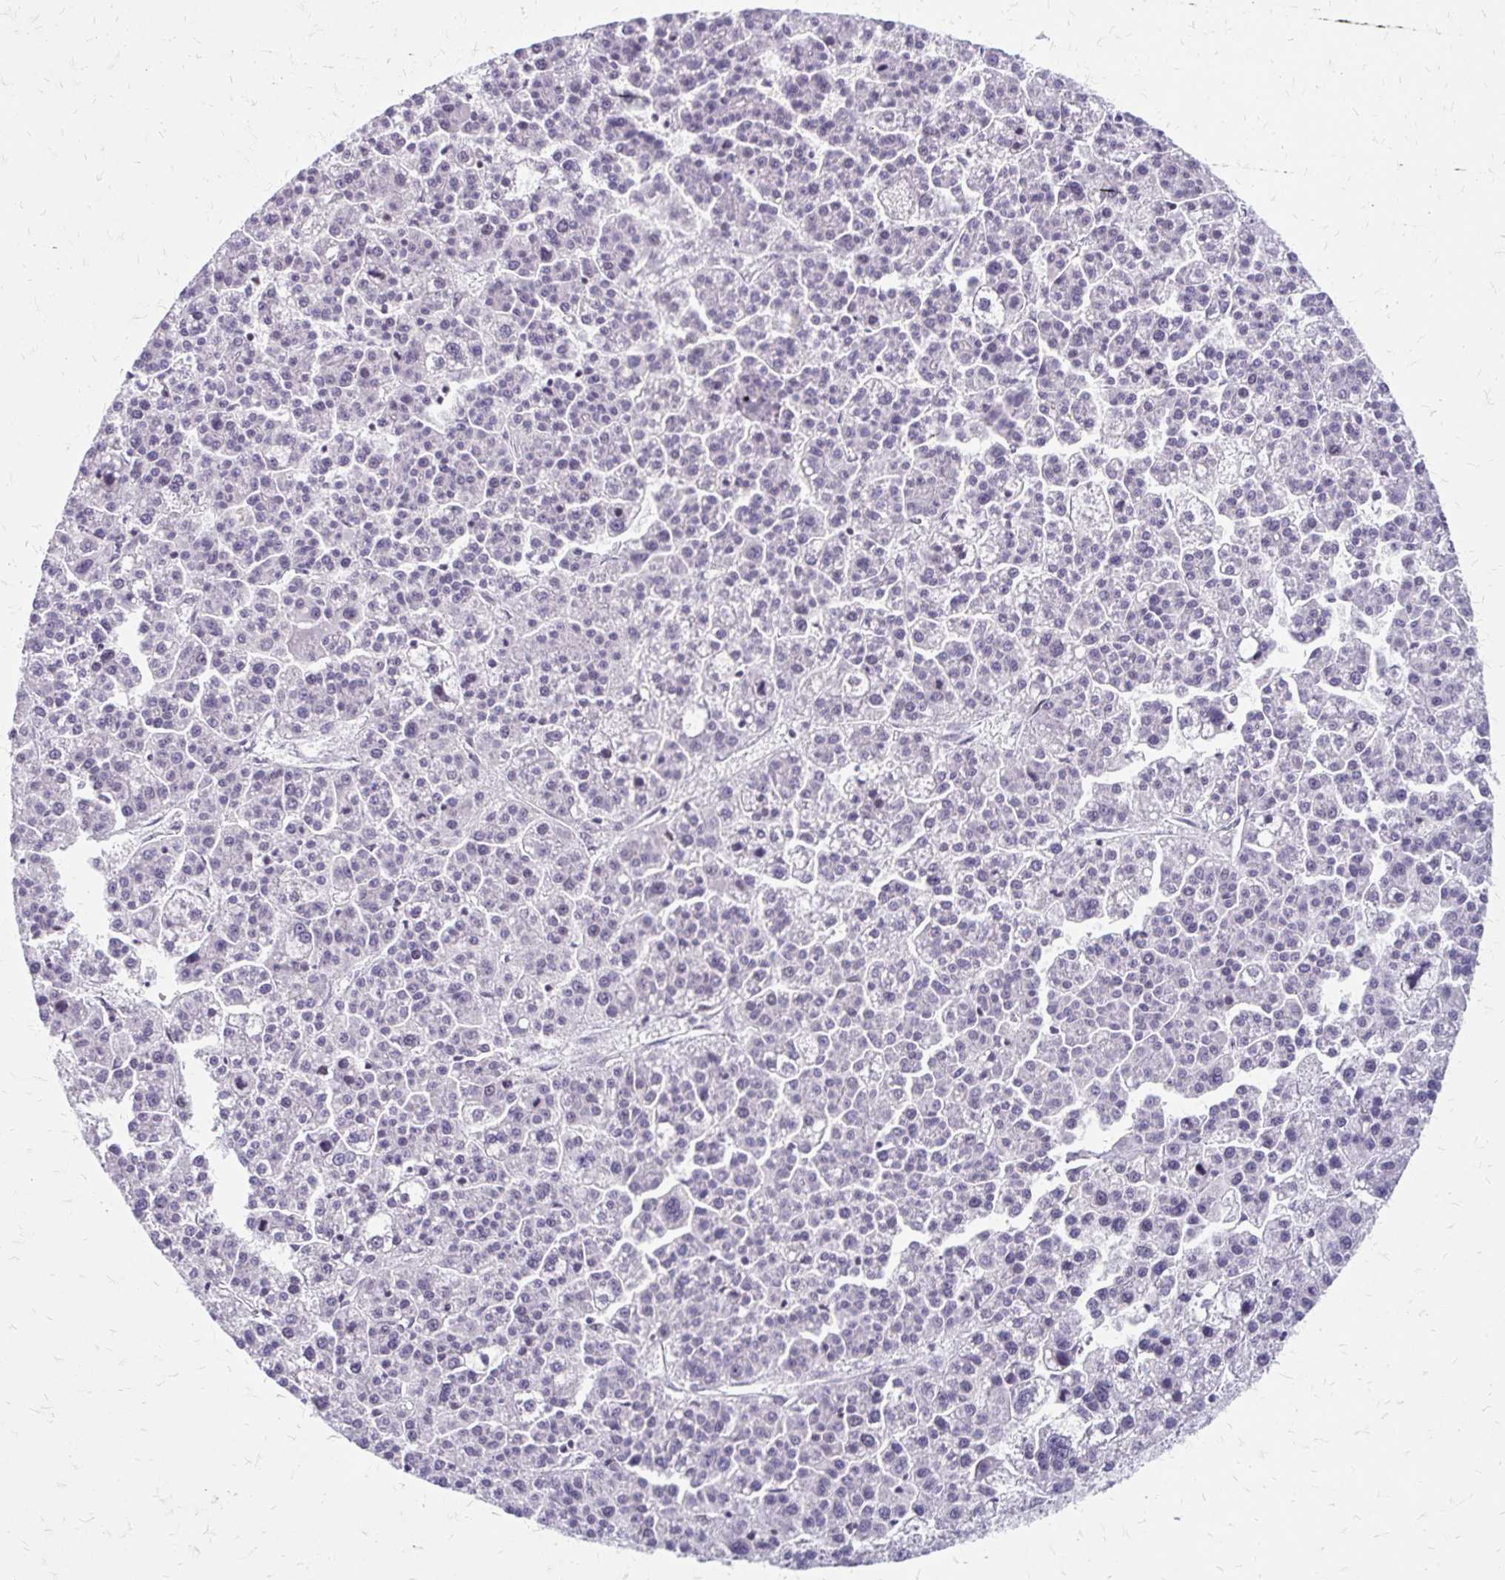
{"staining": {"intensity": "negative", "quantity": "none", "location": "none"}, "tissue": "liver cancer", "cell_type": "Tumor cells", "image_type": "cancer", "snomed": [{"axis": "morphology", "description": "Carcinoma, Hepatocellular, NOS"}, {"axis": "topography", "description": "Liver"}], "caption": "Liver cancer was stained to show a protein in brown. There is no significant positivity in tumor cells.", "gene": "EED", "patient": {"sex": "female", "age": 58}}